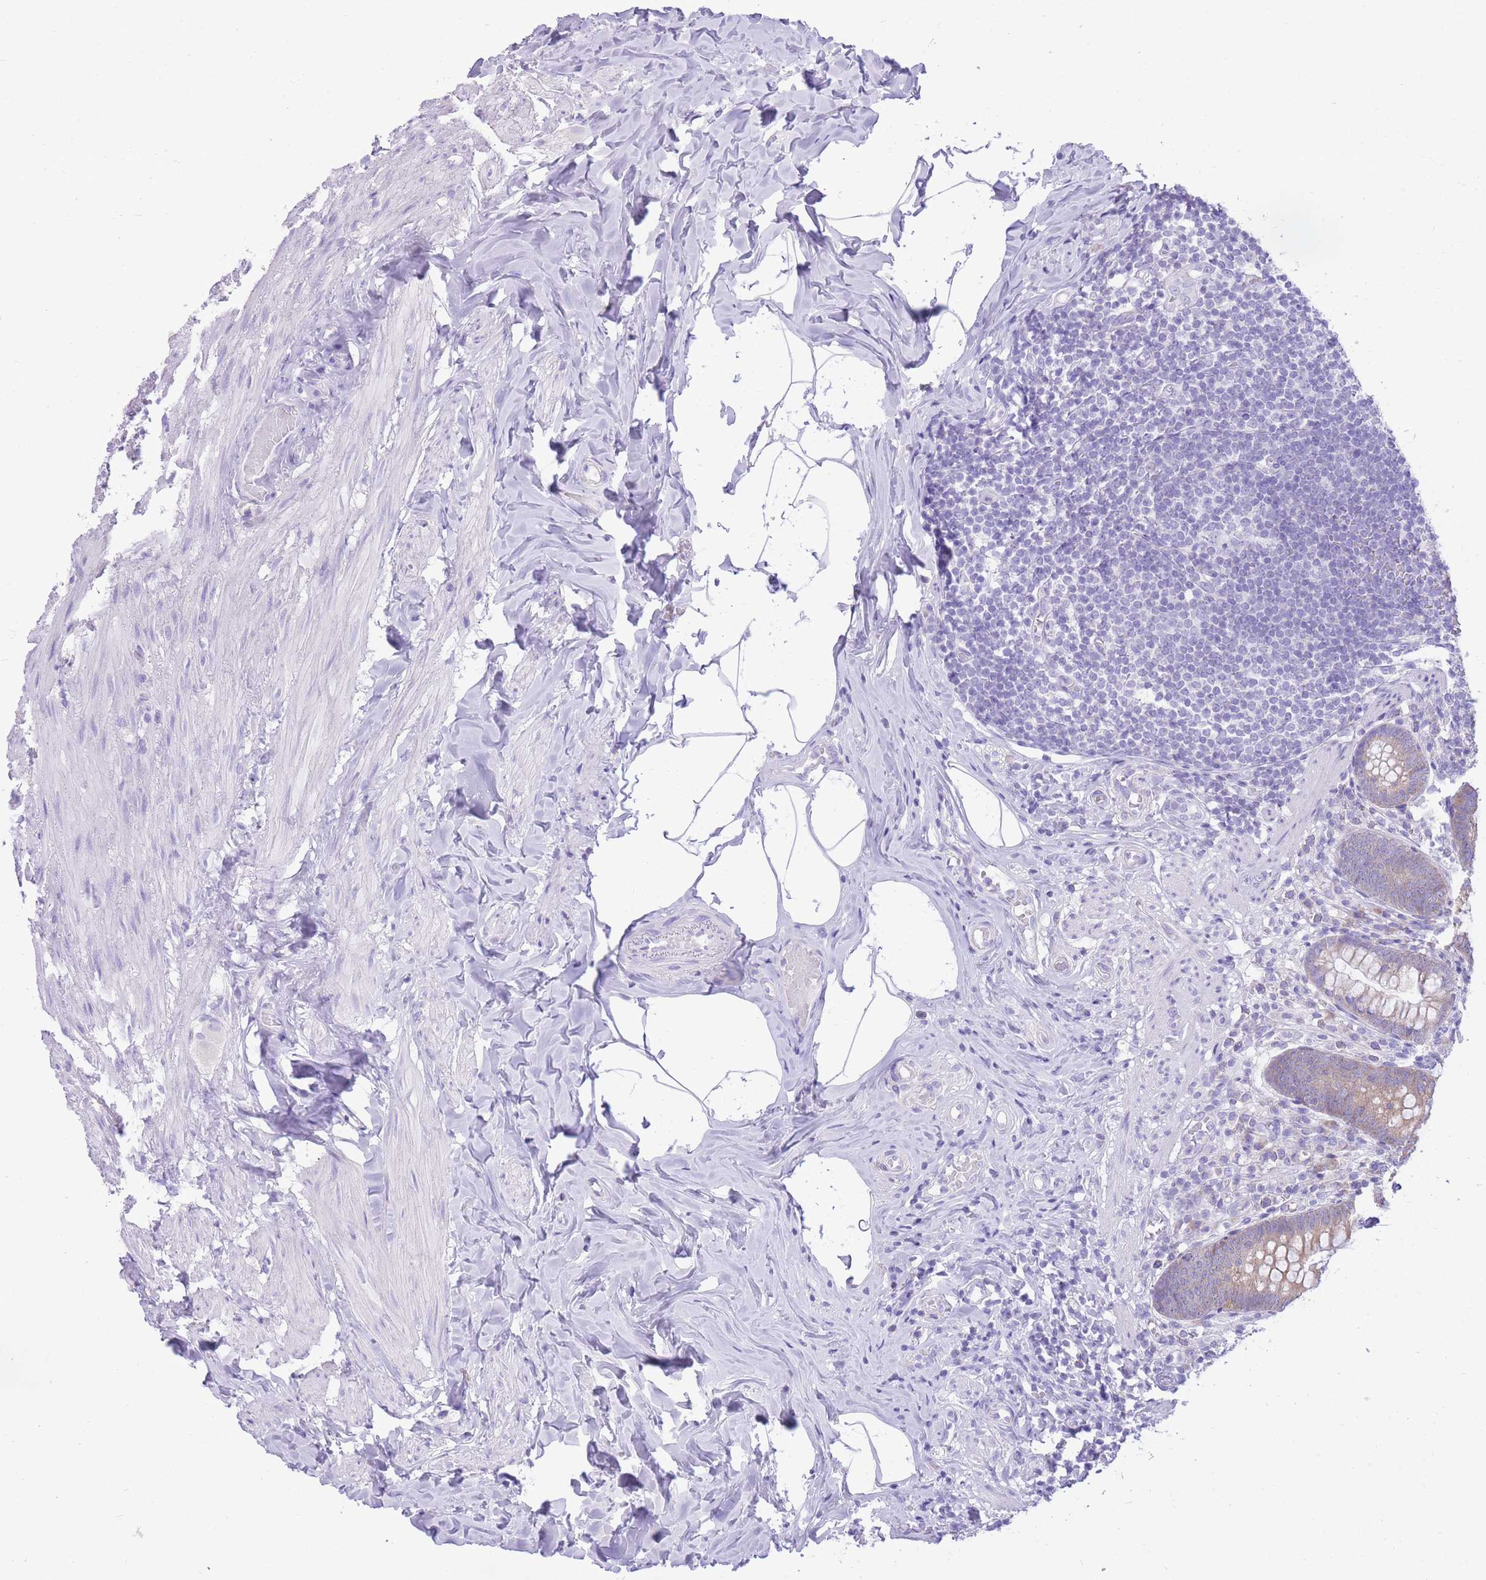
{"staining": {"intensity": "weak", "quantity": "25%-75%", "location": "cytoplasmic/membranous"}, "tissue": "appendix", "cell_type": "Glandular cells", "image_type": "normal", "snomed": [{"axis": "morphology", "description": "Normal tissue, NOS"}, {"axis": "topography", "description": "Appendix"}], "caption": "A brown stain highlights weak cytoplasmic/membranous expression of a protein in glandular cells of normal human appendix.", "gene": "SLC4A4", "patient": {"sex": "male", "age": 55}}